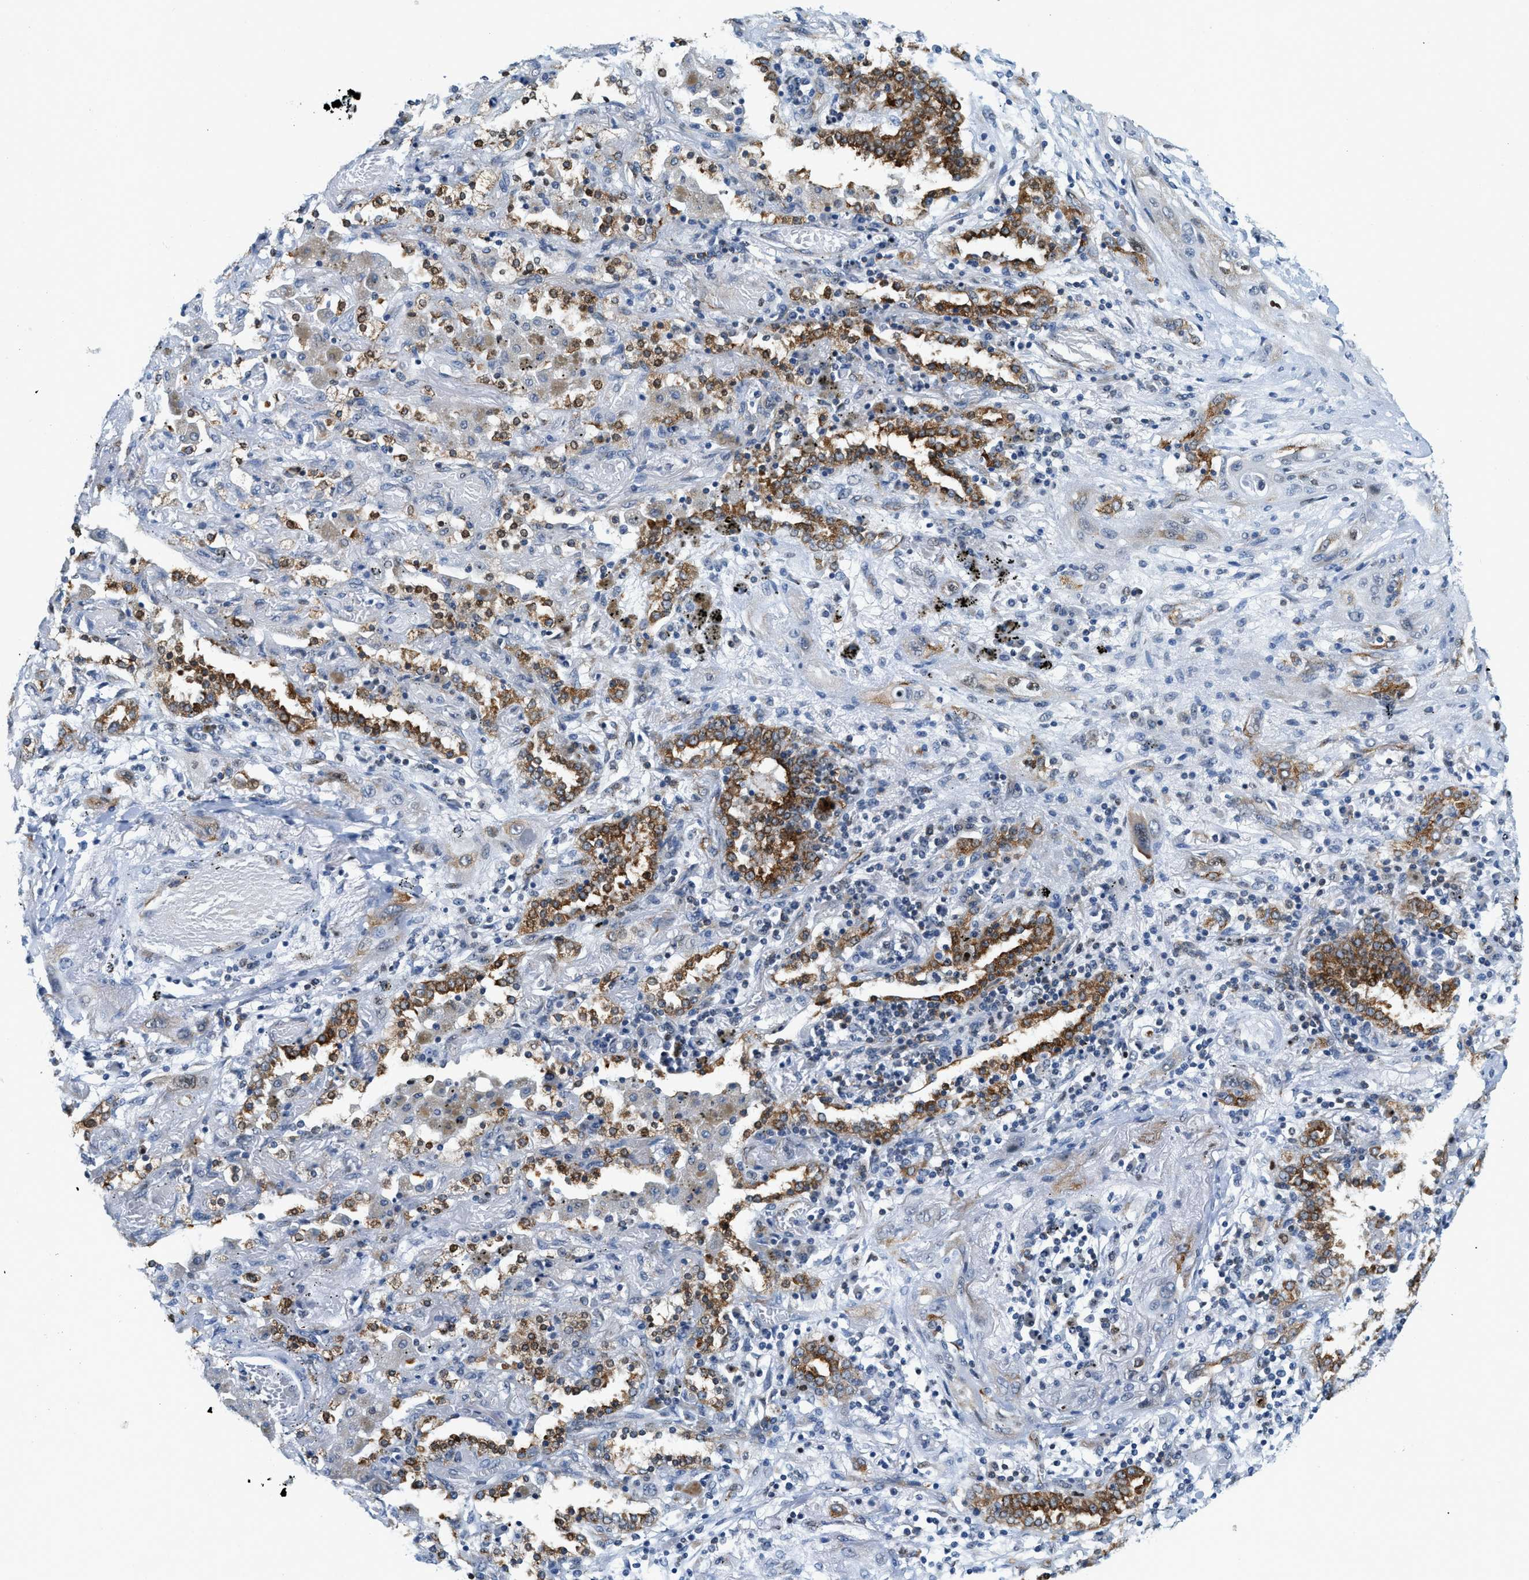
{"staining": {"intensity": "strong", "quantity": "<25%", "location": "cytoplasmic/membranous"}, "tissue": "lung cancer", "cell_type": "Tumor cells", "image_type": "cancer", "snomed": [{"axis": "morphology", "description": "Squamous cell carcinoma, NOS"}, {"axis": "topography", "description": "Lung"}], "caption": "An immunohistochemistry histopathology image of tumor tissue is shown. Protein staining in brown labels strong cytoplasmic/membranous positivity in lung squamous cell carcinoma within tumor cells. (Stains: DAB in brown, nuclei in blue, Microscopy: brightfield microscopy at high magnification).", "gene": "UVRAG", "patient": {"sex": "female", "age": 47}}